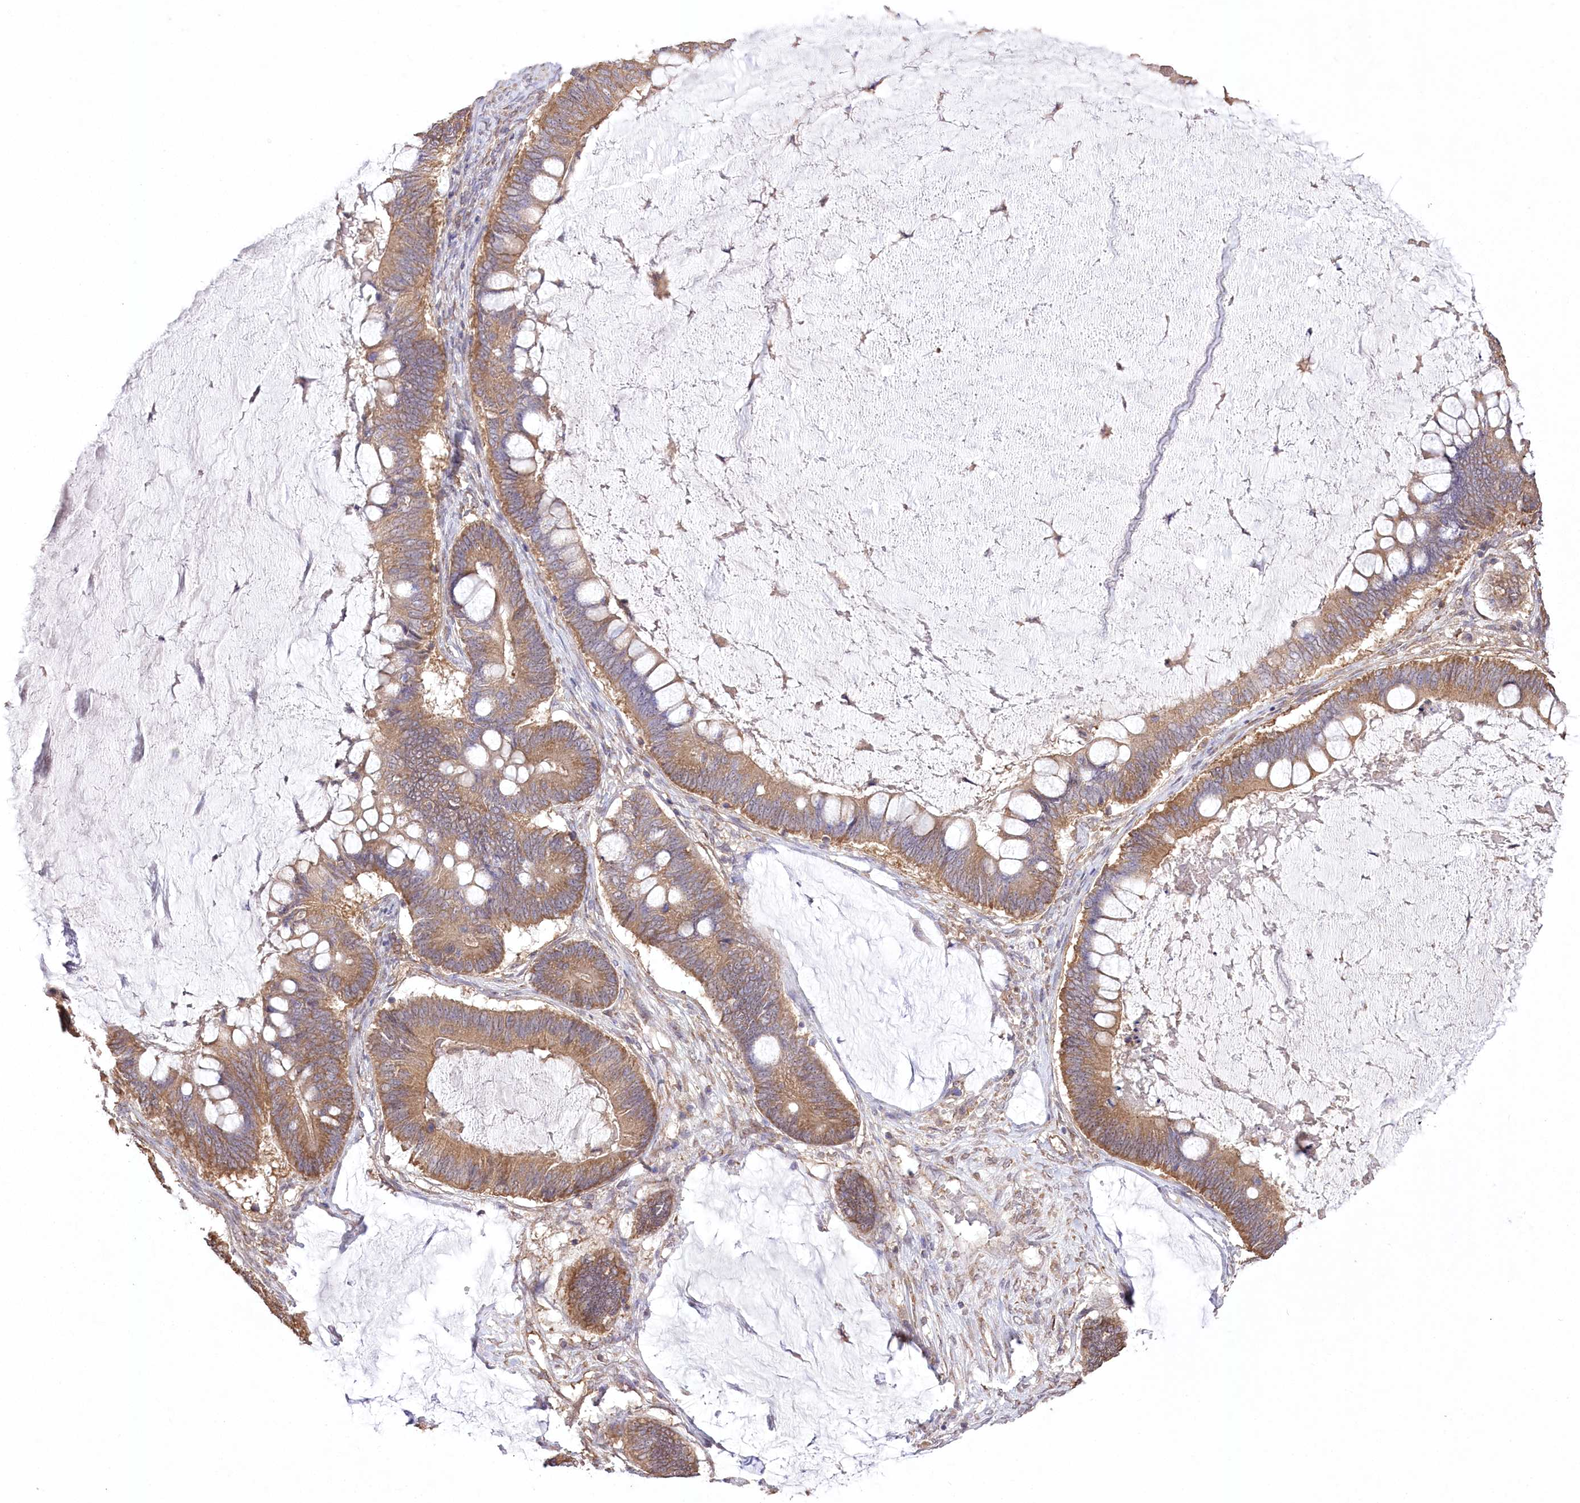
{"staining": {"intensity": "moderate", "quantity": ">75%", "location": "cytoplasmic/membranous"}, "tissue": "ovarian cancer", "cell_type": "Tumor cells", "image_type": "cancer", "snomed": [{"axis": "morphology", "description": "Cystadenocarcinoma, mucinous, NOS"}, {"axis": "topography", "description": "Ovary"}], "caption": "Ovarian cancer (mucinous cystadenocarcinoma) stained with a protein marker reveals moderate staining in tumor cells.", "gene": "PRSS53", "patient": {"sex": "female", "age": 61}}